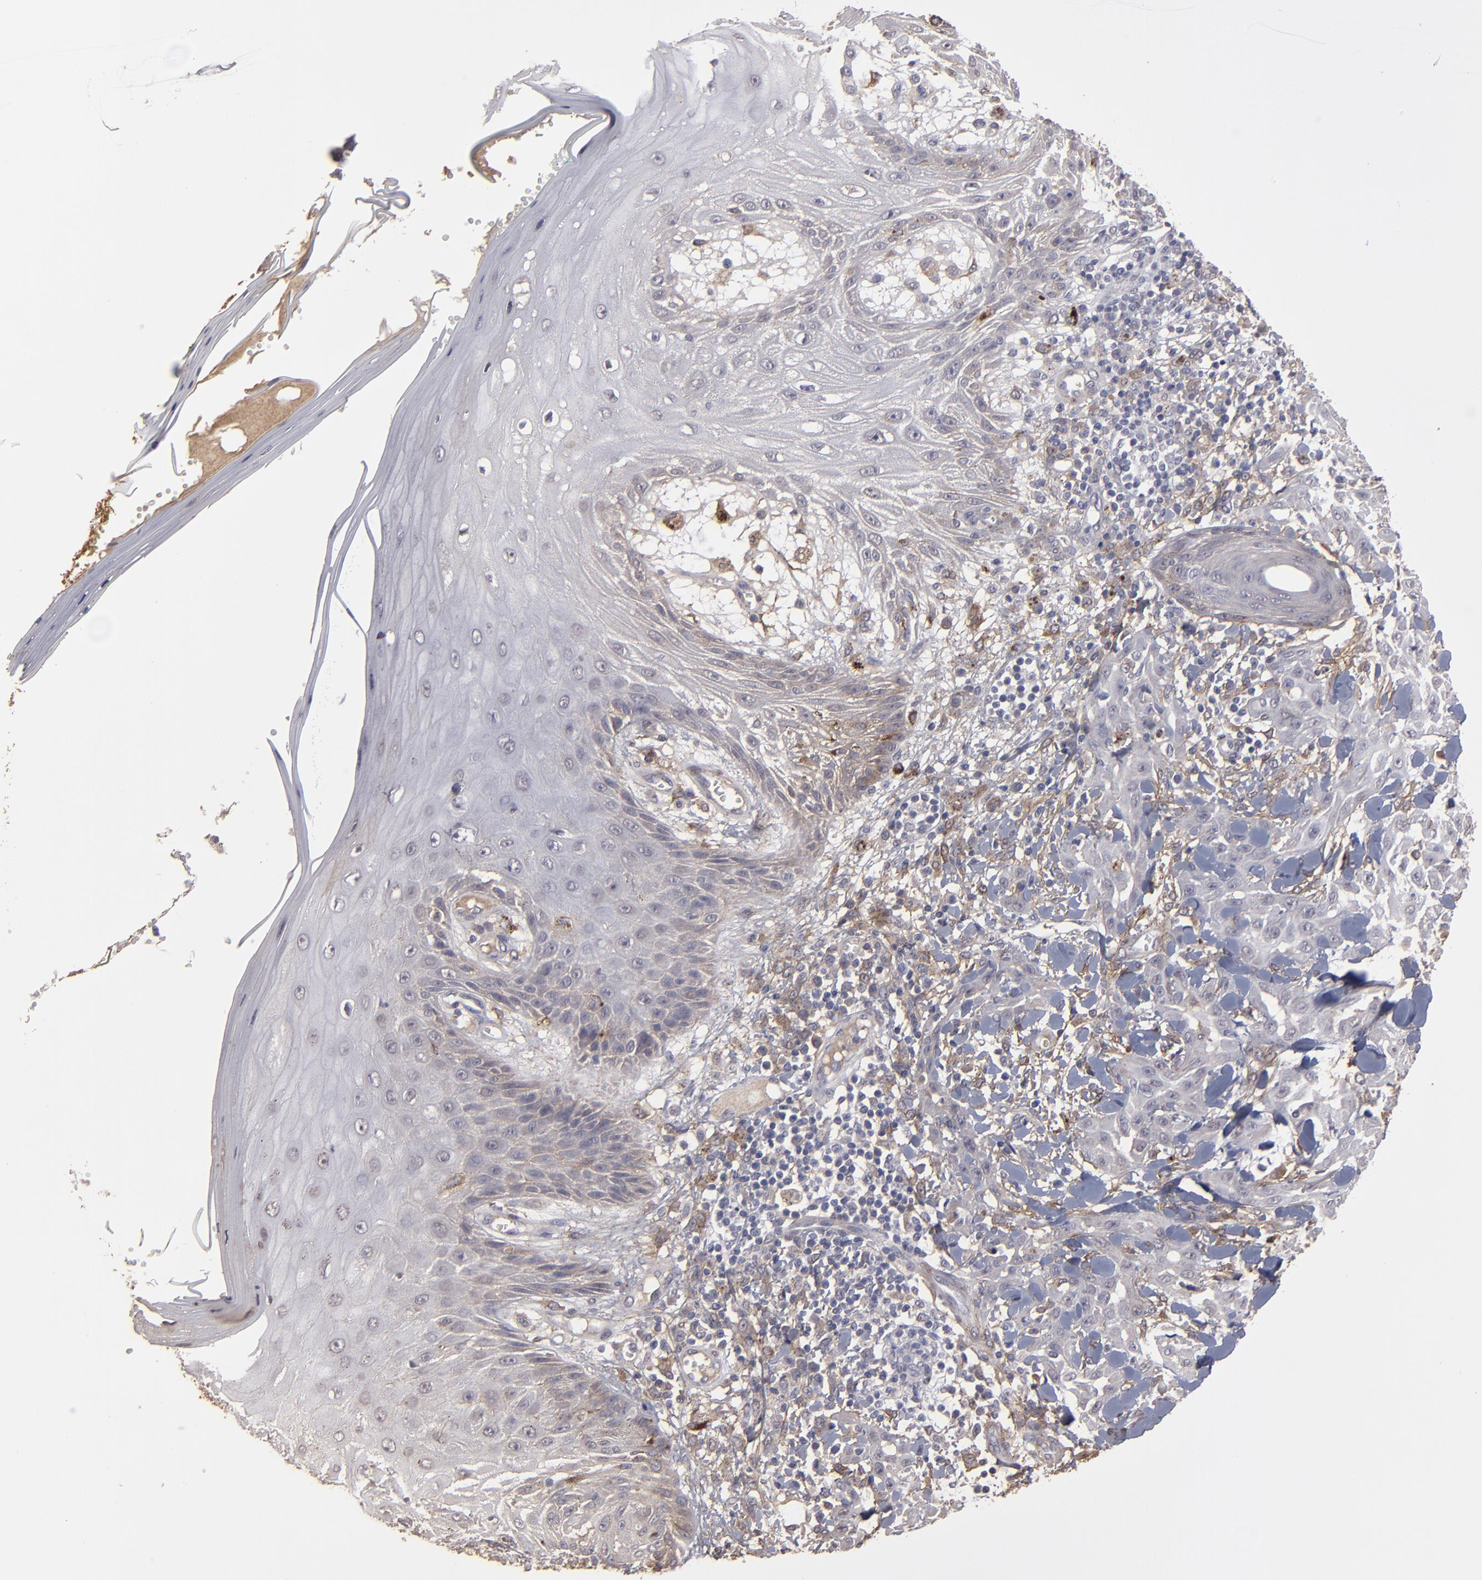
{"staining": {"intensity": "negative", "quantity": "none", "location": "none"}, "tissue": "skin cancer", "cell_type": "Tumor cells", "image_type": "cancer", "snomed": [{"axis": "morphology", "description": "Squamous cell carcinoma, NOS"}, {"axis": "topography", "description": "Skin"}], "caption": "Immunohistochemistry image of neoplastic tissue: skin cancer stained with DAB (3,3'-diaminobenzidine) displays no significant protein expression in tumor cells.", "gene": "ITGB5", "patient": {"sex": "male", "age": 24}}